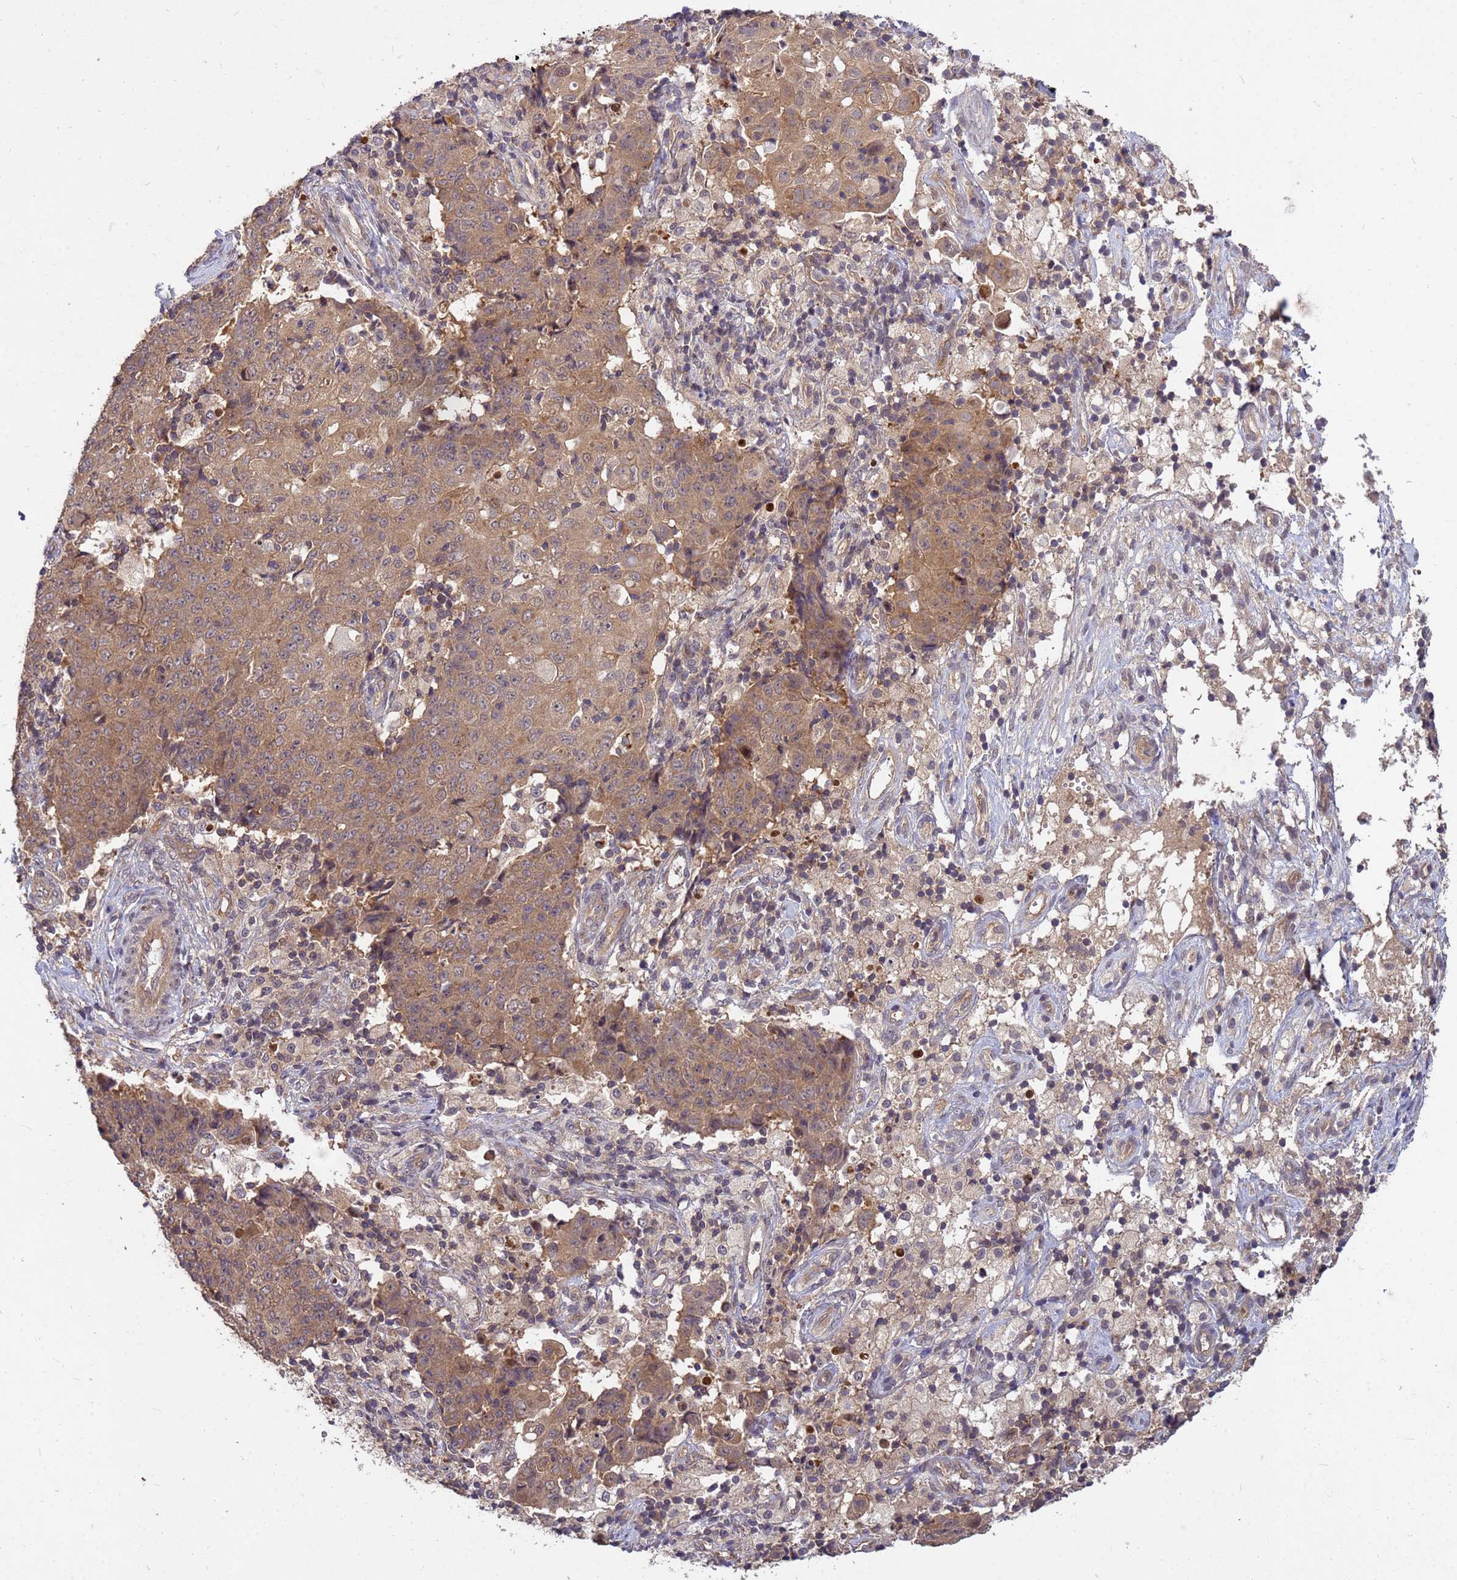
{"staining": {"intensity": "moderate", "quantity": ">75%", "location": "cytoplasmic/membranous"}, "tissue": "ovarian cancer", "cell_type": "Tumor cells", "image_type": "cancer", "snomed": [{"axis": "morphology", "description": "Carcinoma, endometroid"}, {"axis": "topography", "description": "Ovary"}], "caption": "Ovarian cancer was stained to show a protein in brown. There is medium levels of moderate cytoplasmic/membranous staining in about >75% of tumor cells. The protein of interest is stained brown, and the nuclei are stained in blue (DAB (3,3'-diaminobenzidine) IHC with brightfield microscopy, high magnification).", "gene": "PPP2CB", "patient": {"sex": "female", "age": 42}}